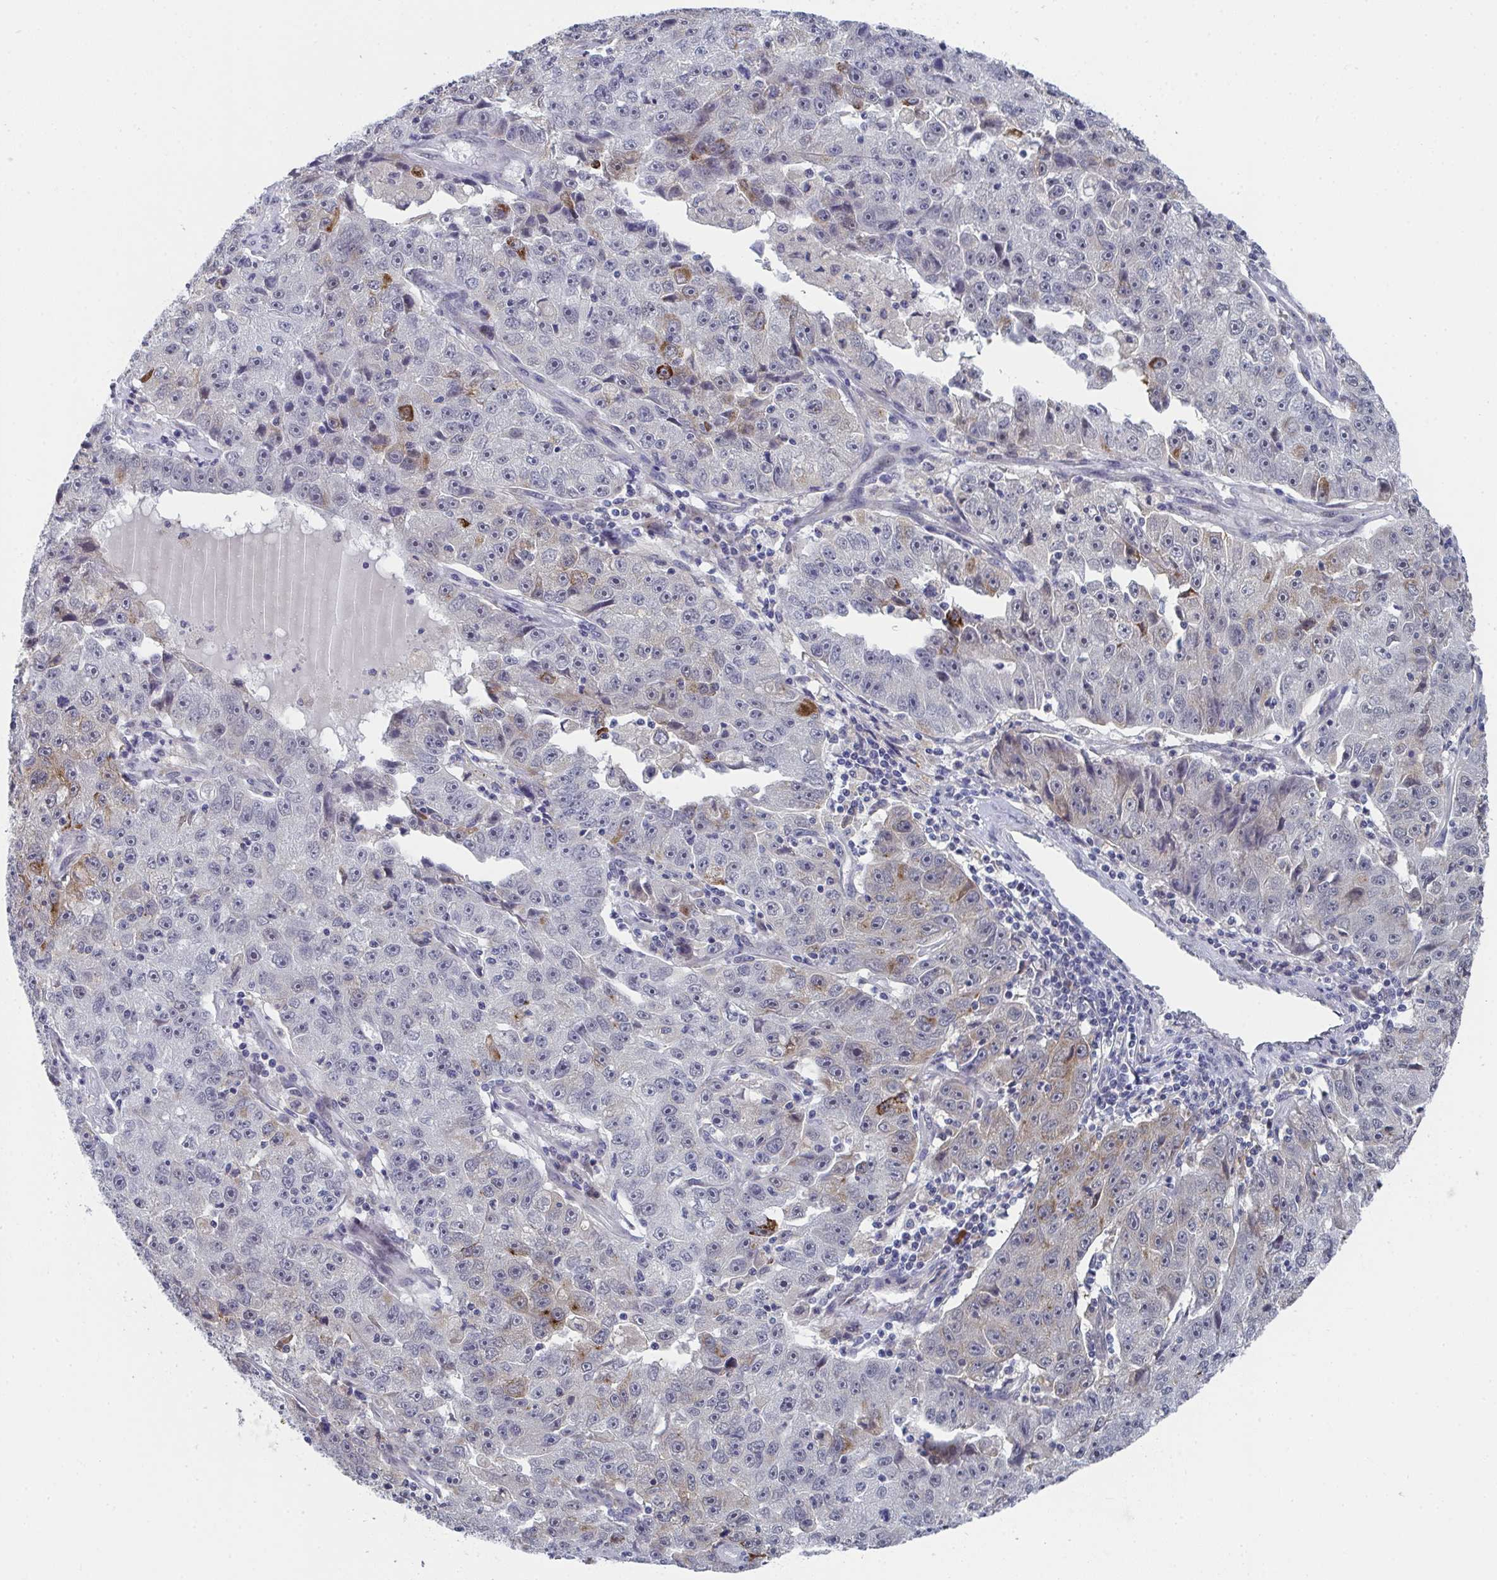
{"staining": {"intensity": "moderate", "quantity": "<25%", "location": "cytoplasmic/membranous"}, "tissue": "lung cancer", "cell_type": "Tumor cells", "image_type": "cancer", "snomed": [{"axis": "morphology", "description": "Normal morphology"}, {"axis": "morphology", "description": "Adenocarcinoma, NOS"}, {"axis": "topography", "description": "Lymph node"}, {"axis": "topography", "description": "Lung"}], "caption": "A histopathology image of lung cancer stained for a protein demonstrates moderate cytoplasmic/membranous brown staining in tumor cells.", "gene": "VWDE", "patient": {"sex": "female", "age": 57}}